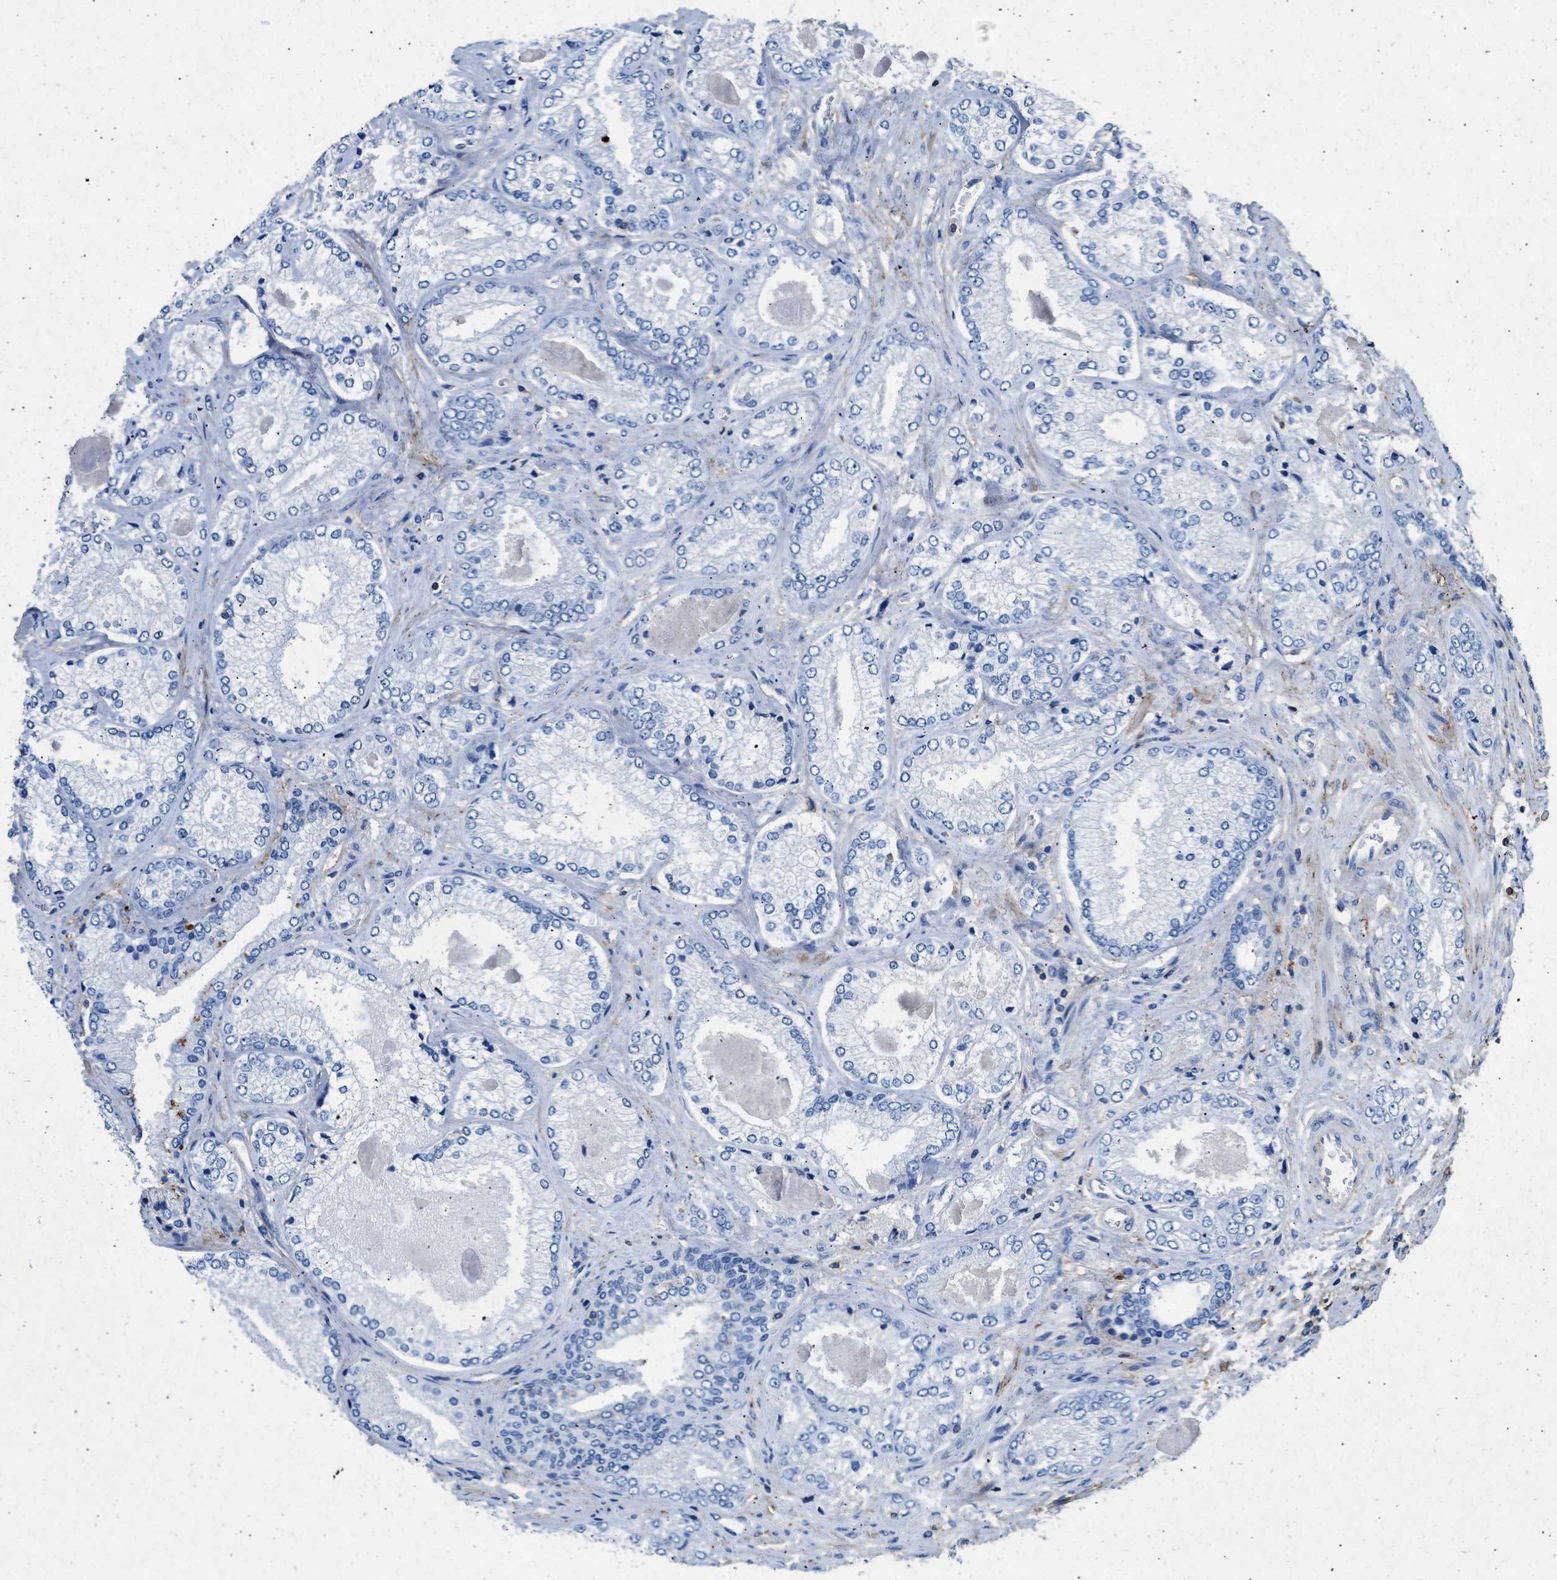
{"staining": {"intensity": "negative", "quantity": "none", "location": "none"}, "tissue": "prostate cancer", "cell_type": "Tumor cells", "image_type": "cancer", "snomed": [{"axis": "morphology", "description": "Adenocarcinoma, Low grade"}, {"axis": "topography", "description": "Prostate"}], "caption": "Immunohistochemistry image of human prostate cancer (adenocarcinoma (low-grade)) stained for a protein (brown), which exhibits no staining in tumor cells. Nuclei are stained in blue.", "gene": "KCNQ4", "patient": {"sex": "male", "age": 65}}